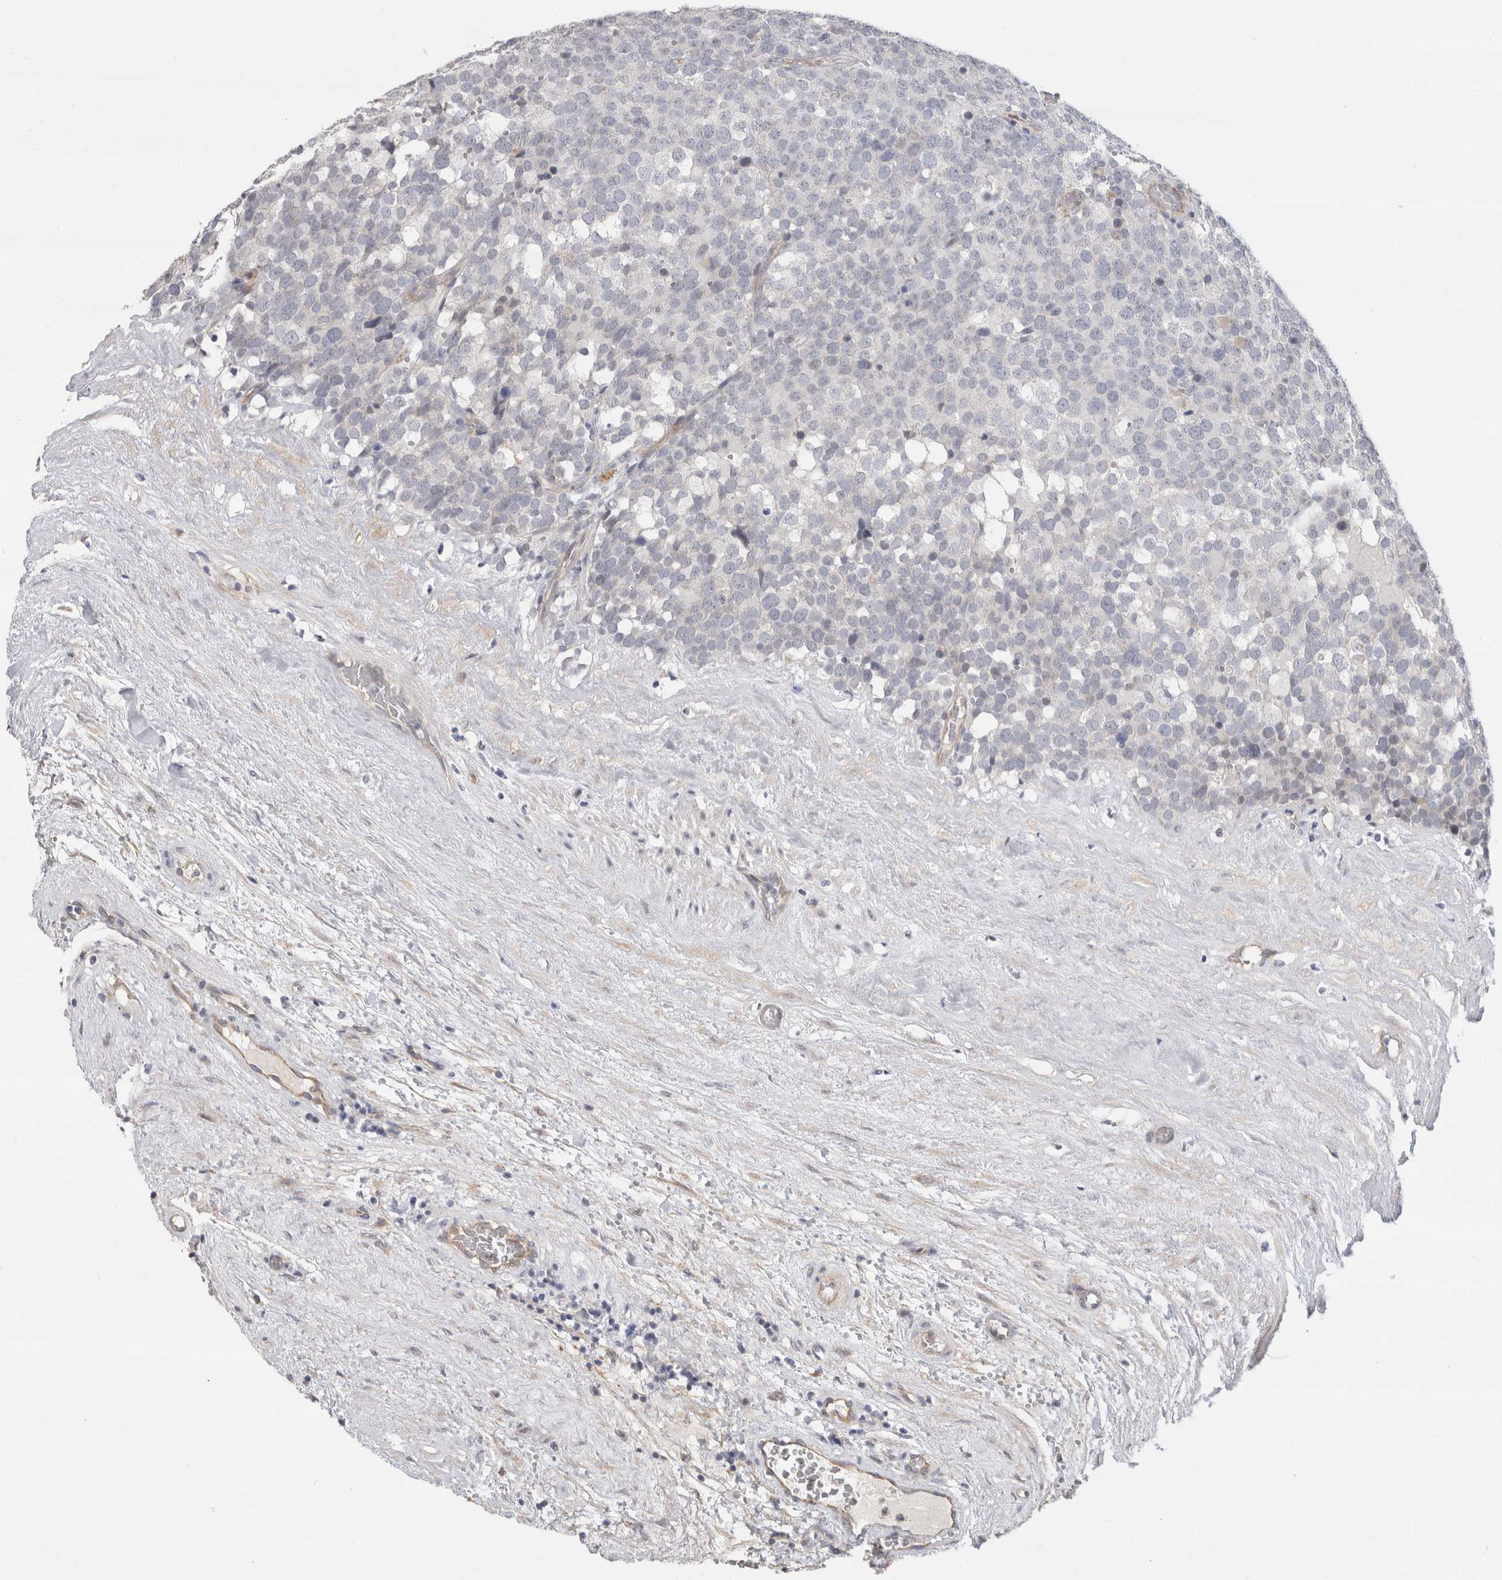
{"staining": {"intensity": "negative", "quantity": "none", "location": "none"}, "tissue": "testis cancer", "cell_type": "Tumor cells", "image_type": "cancer", "snomed": [{"axis": "morphology", "description": "Seminoma, NOS"}, {"axis": "topography", "description": "Testis"}], "caption": "The micrograph demonstrates no significant expression in tumor cells of testis cancer.", "gene": "AFP", "patient": {"sex": "male", "age": 71}}